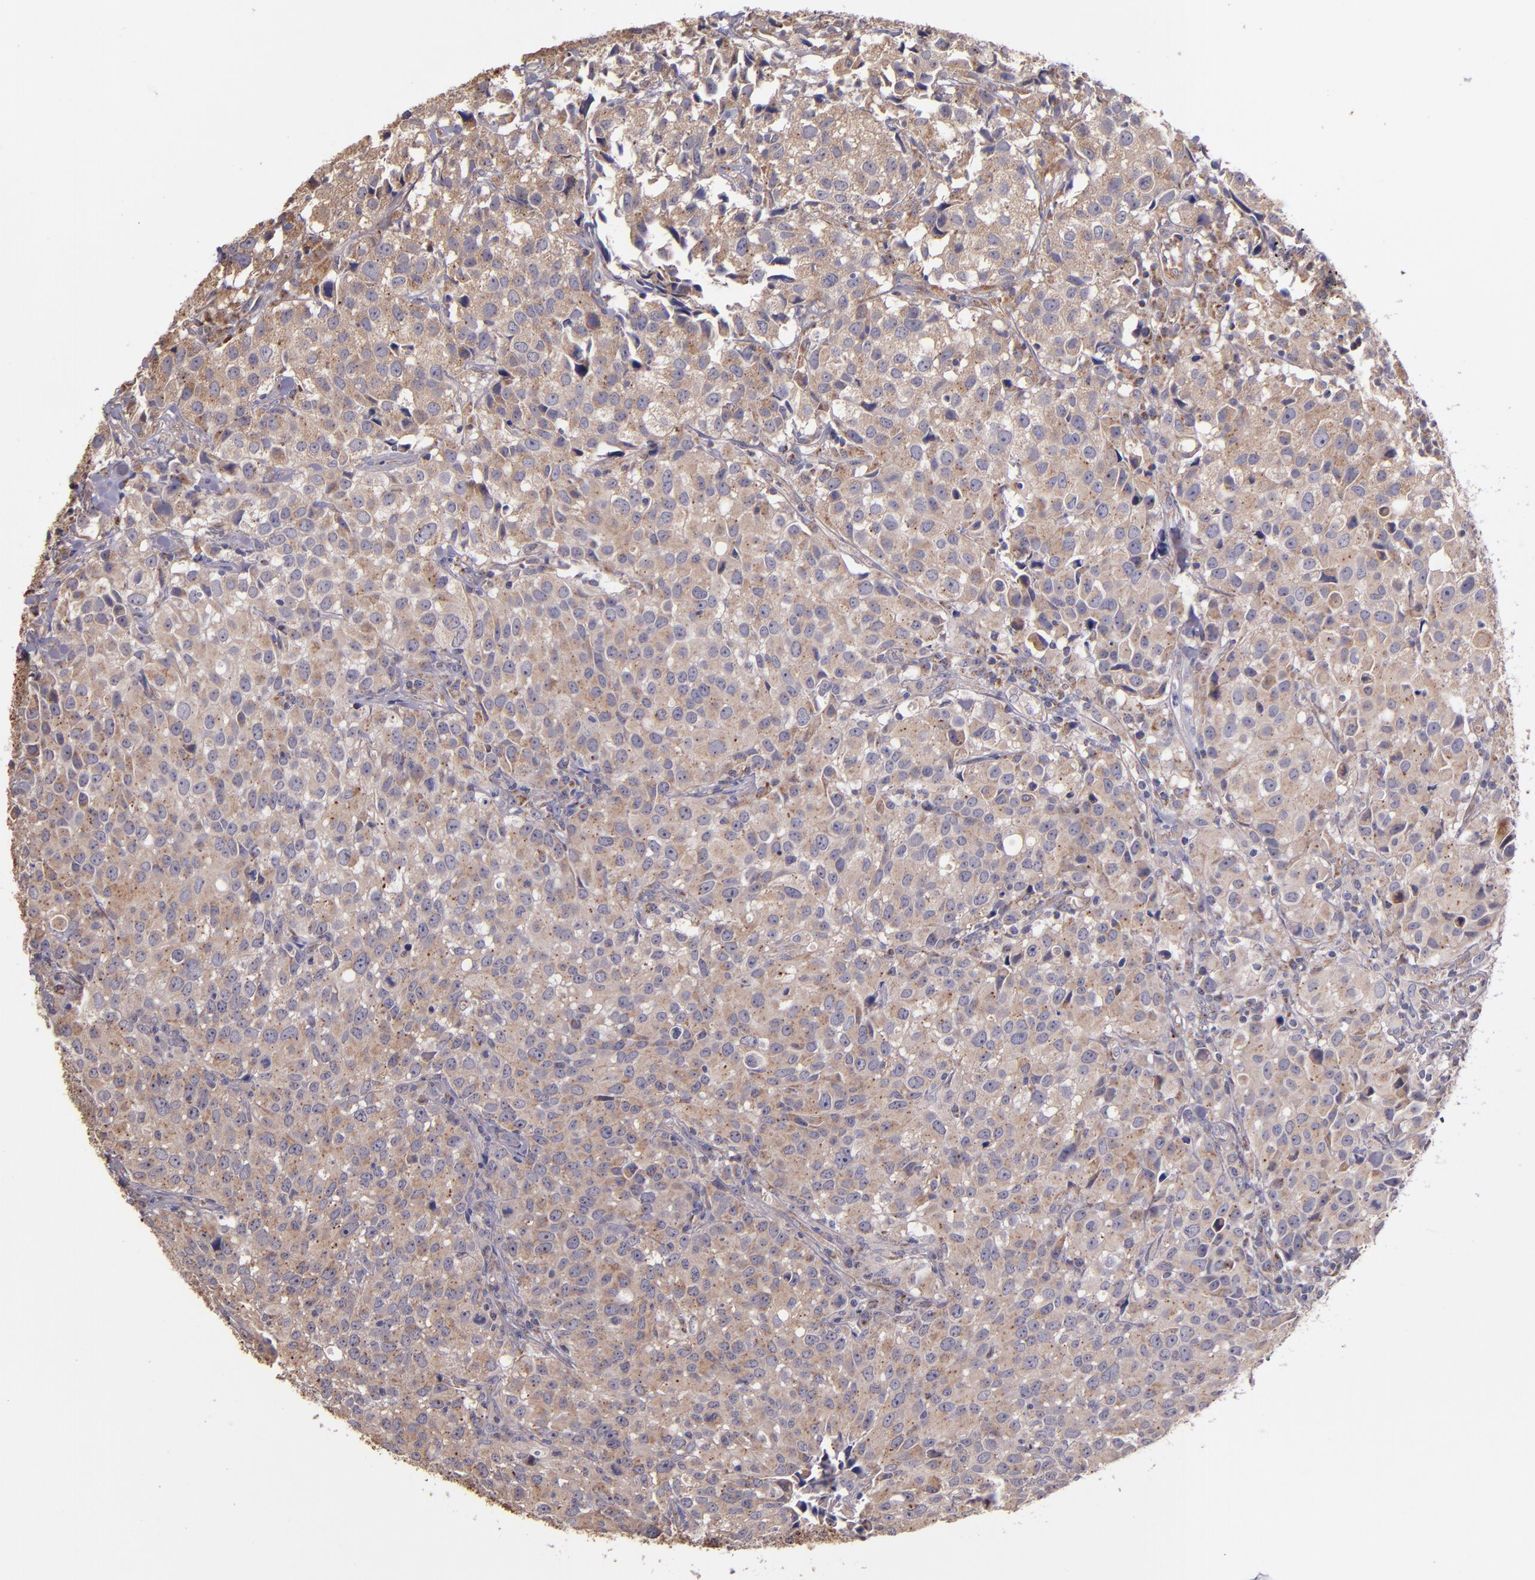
{"staining": {"intensity": "moderate", "quantity": ">75%", "location": "cytoplasmic/membranous"}, "tissue": "urothelial cancer", "cell_type": "Tumor cells", "image_type": "cancer", "snomed": [{"axis": "morphology", "description": "Urothelial carcinoma, High grade"}, {"axis": "topography", "description": "Urinary bladder"}], "caption": "Immunohistochemistry (IHC) (DAB (3,3'-diaminobenzidine)) staining of high-grade urothelial carcinoma shows moderate cytoplasmic/membranous protein positivity in approximately >75% of tumor cells.", "gene": "SHC1", "patient": {"sex": "female", "age": 75}}